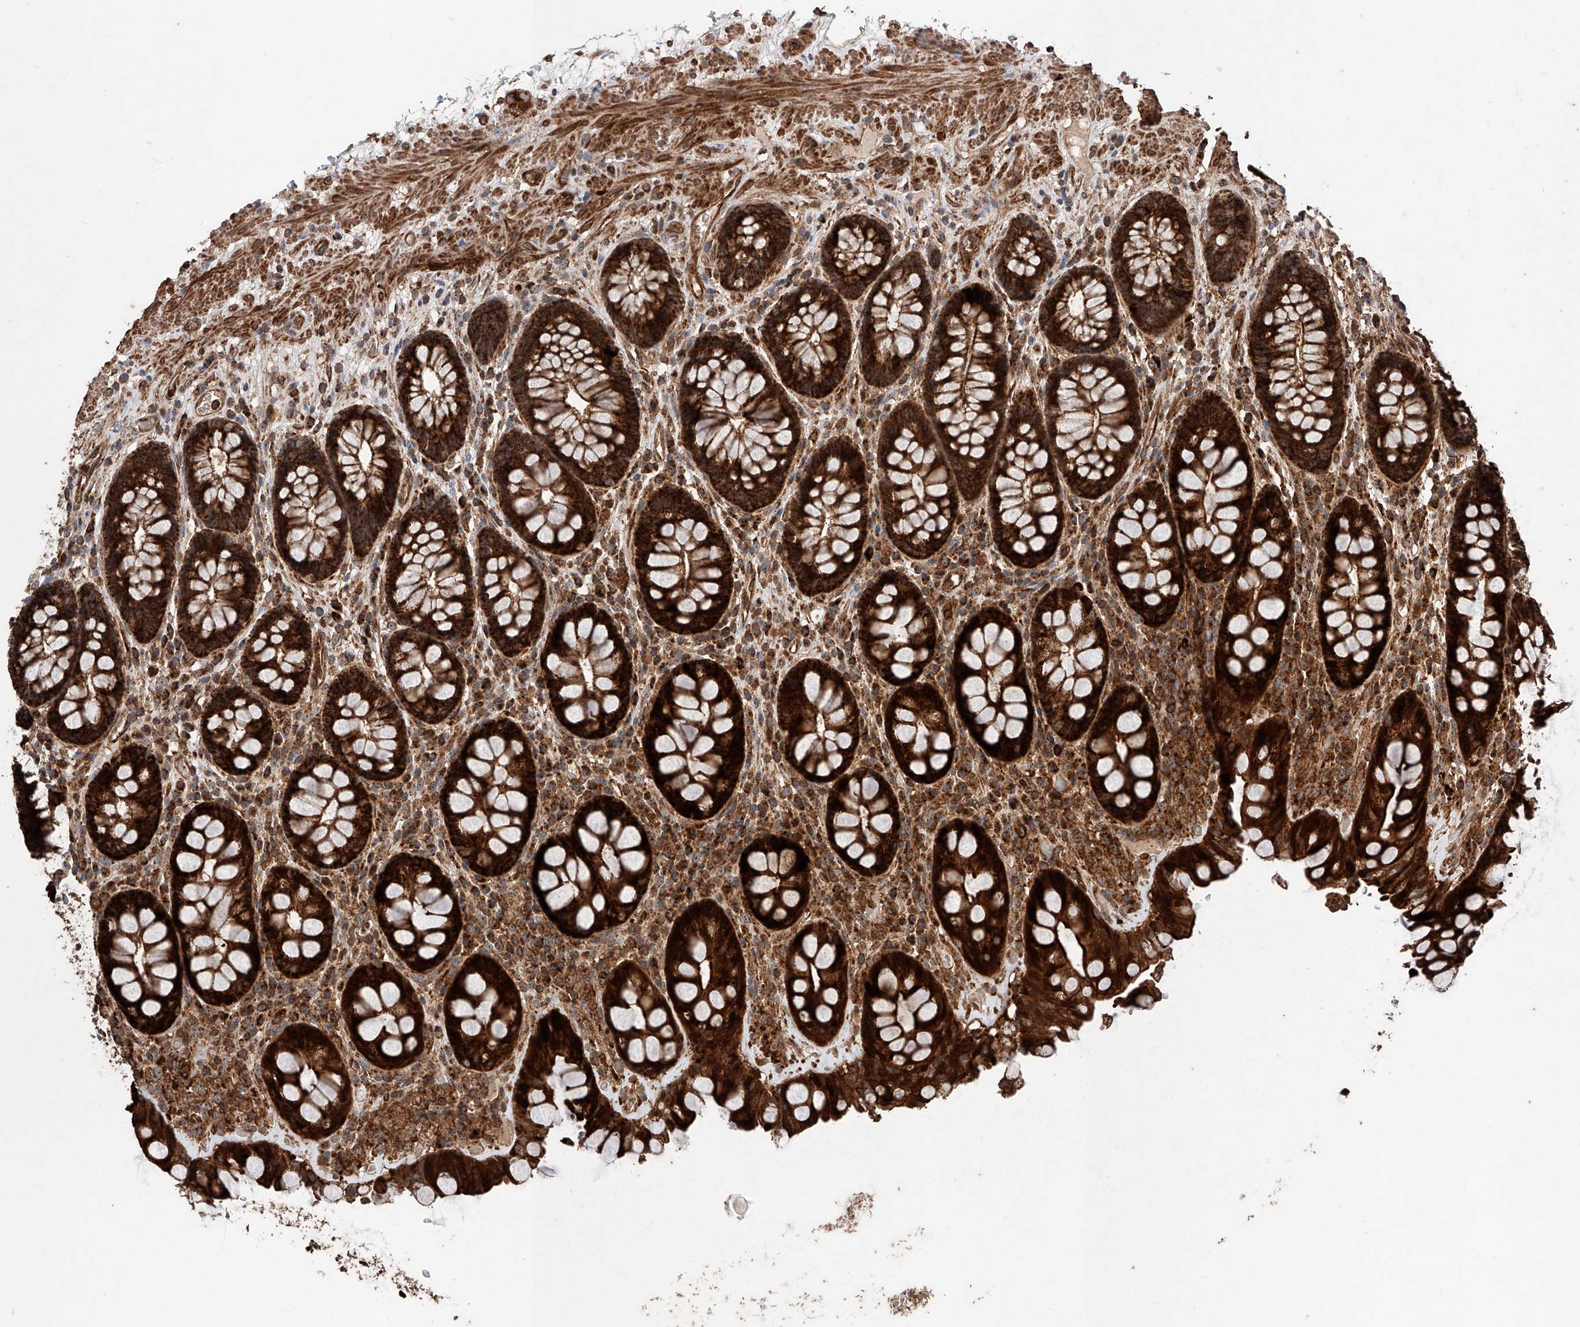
{"staining": {"intensity": "strong", "quantity": ">75%", "location": "cytoplasmic/membranous"}, "tissue": "rectum", "cell_type": "Glandular cells", "image_type": "normal", "snomed": [{"axis": "morphology", "description": "Normal tissue, NOS"}, {"axis": "topography", "description": "Rectum"}], "caption": "Strong cytoplasmic/membranous staining is appreciated in approximately >75% of glandular cells in normal rectum. (brown staining indicates protein expression, while blue staining denotes nuclei).", "gene": "PISD", "patient": {"sex": "male", "age": 64}}